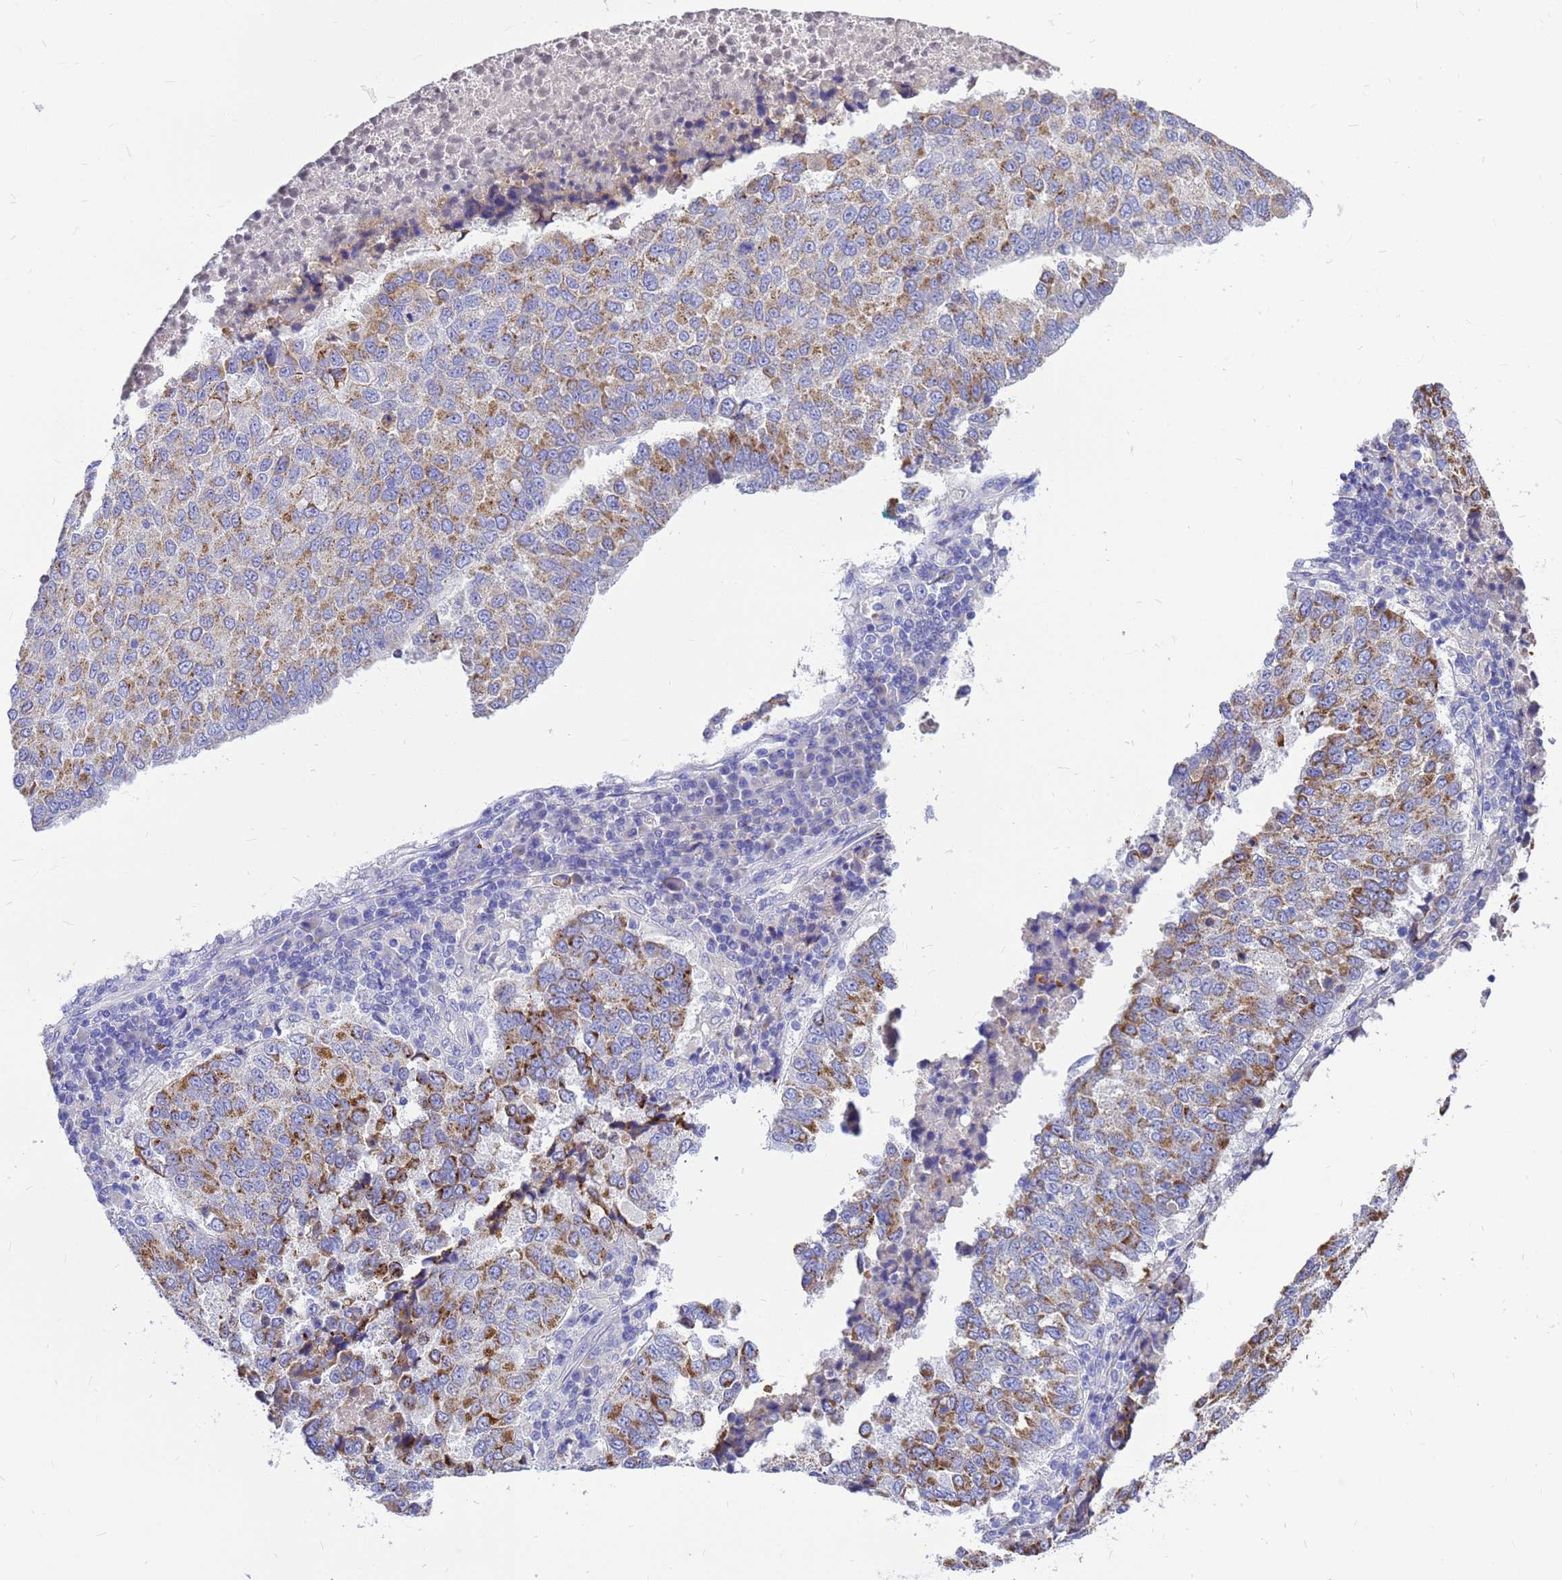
{"staining": {"intensity": "moderate", "quantity": ">75%", "location": "cytoplasmic/membranous"}, "tissue": "lung cancer", "cell_type": "Tumor cells", "image_type": "cancer", "snomed": [{"axis": "morphology", "description": "Squamous cell carcinoma, NOS"}, {"axis": "topography", "description": "Lung"}], "caption": "DAB immunohistochemical staining of squamous cell carcinoma (lung) demonstrates moderate cytoplasmic/membranous protein staining in about >75% of tumor cells.", "gene": "OR52E2", "patient": {"sex": "male", "age": 73}}